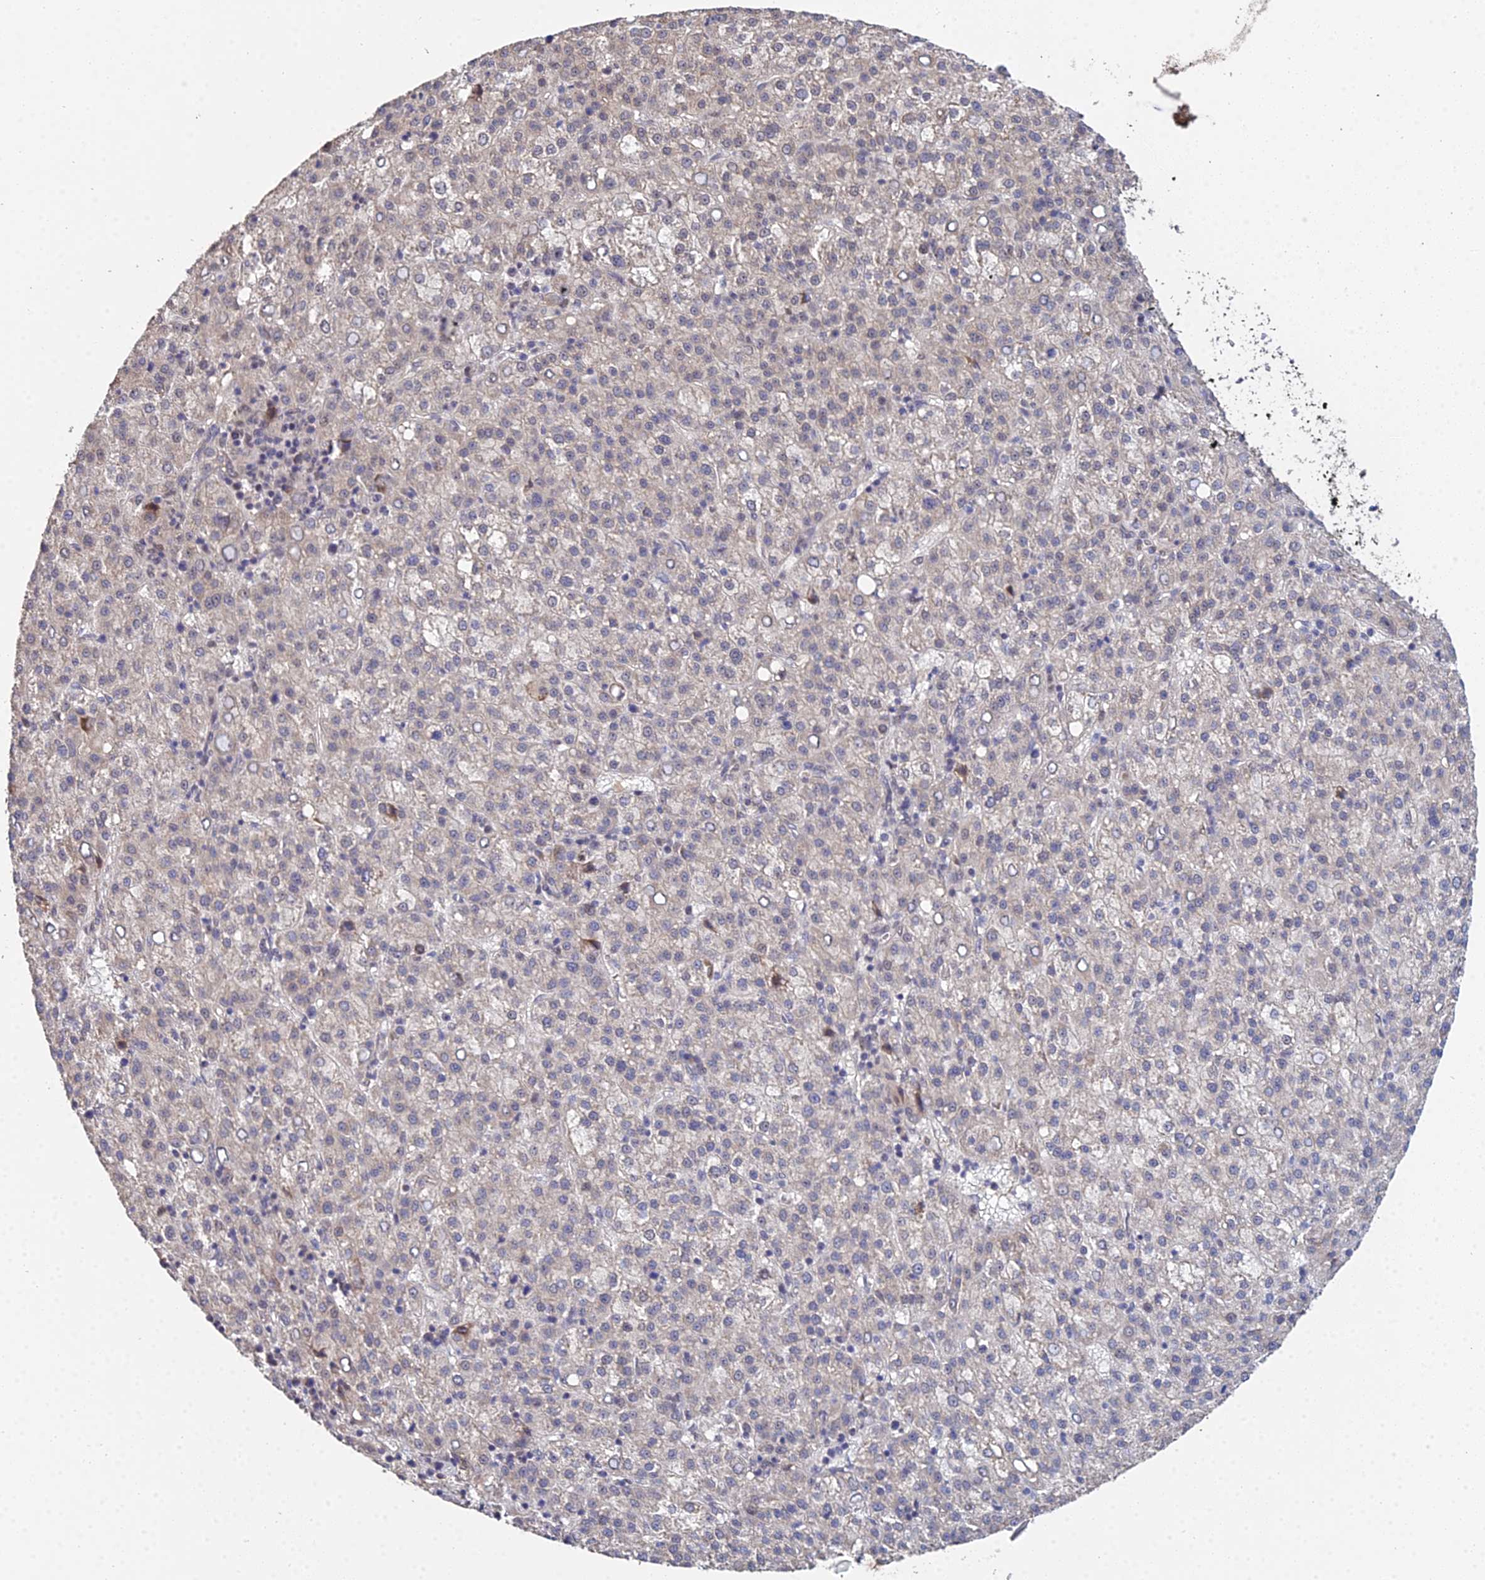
{"staining": {"intensity": "weak", "quantity": "<25%", "location": "nuclear"}, "tissue": "liver cancer", "cell_type": "Tumor cells", "image_type": "cancer", "snomed": [{"axis": "morphology", "description": "Carcinoma, Hepatocellular, NOS"}, {"axis": "topography", "description": "Liver"}], "caption": "DAB (3,3'-diaminobenzidine) immunohistochemical staining of human liver hepatocellular carcinoma demonstrates no significant expression in tumor cells.", "gene": "ERCC5", "patient": {"sex": "female", "age": 58}}